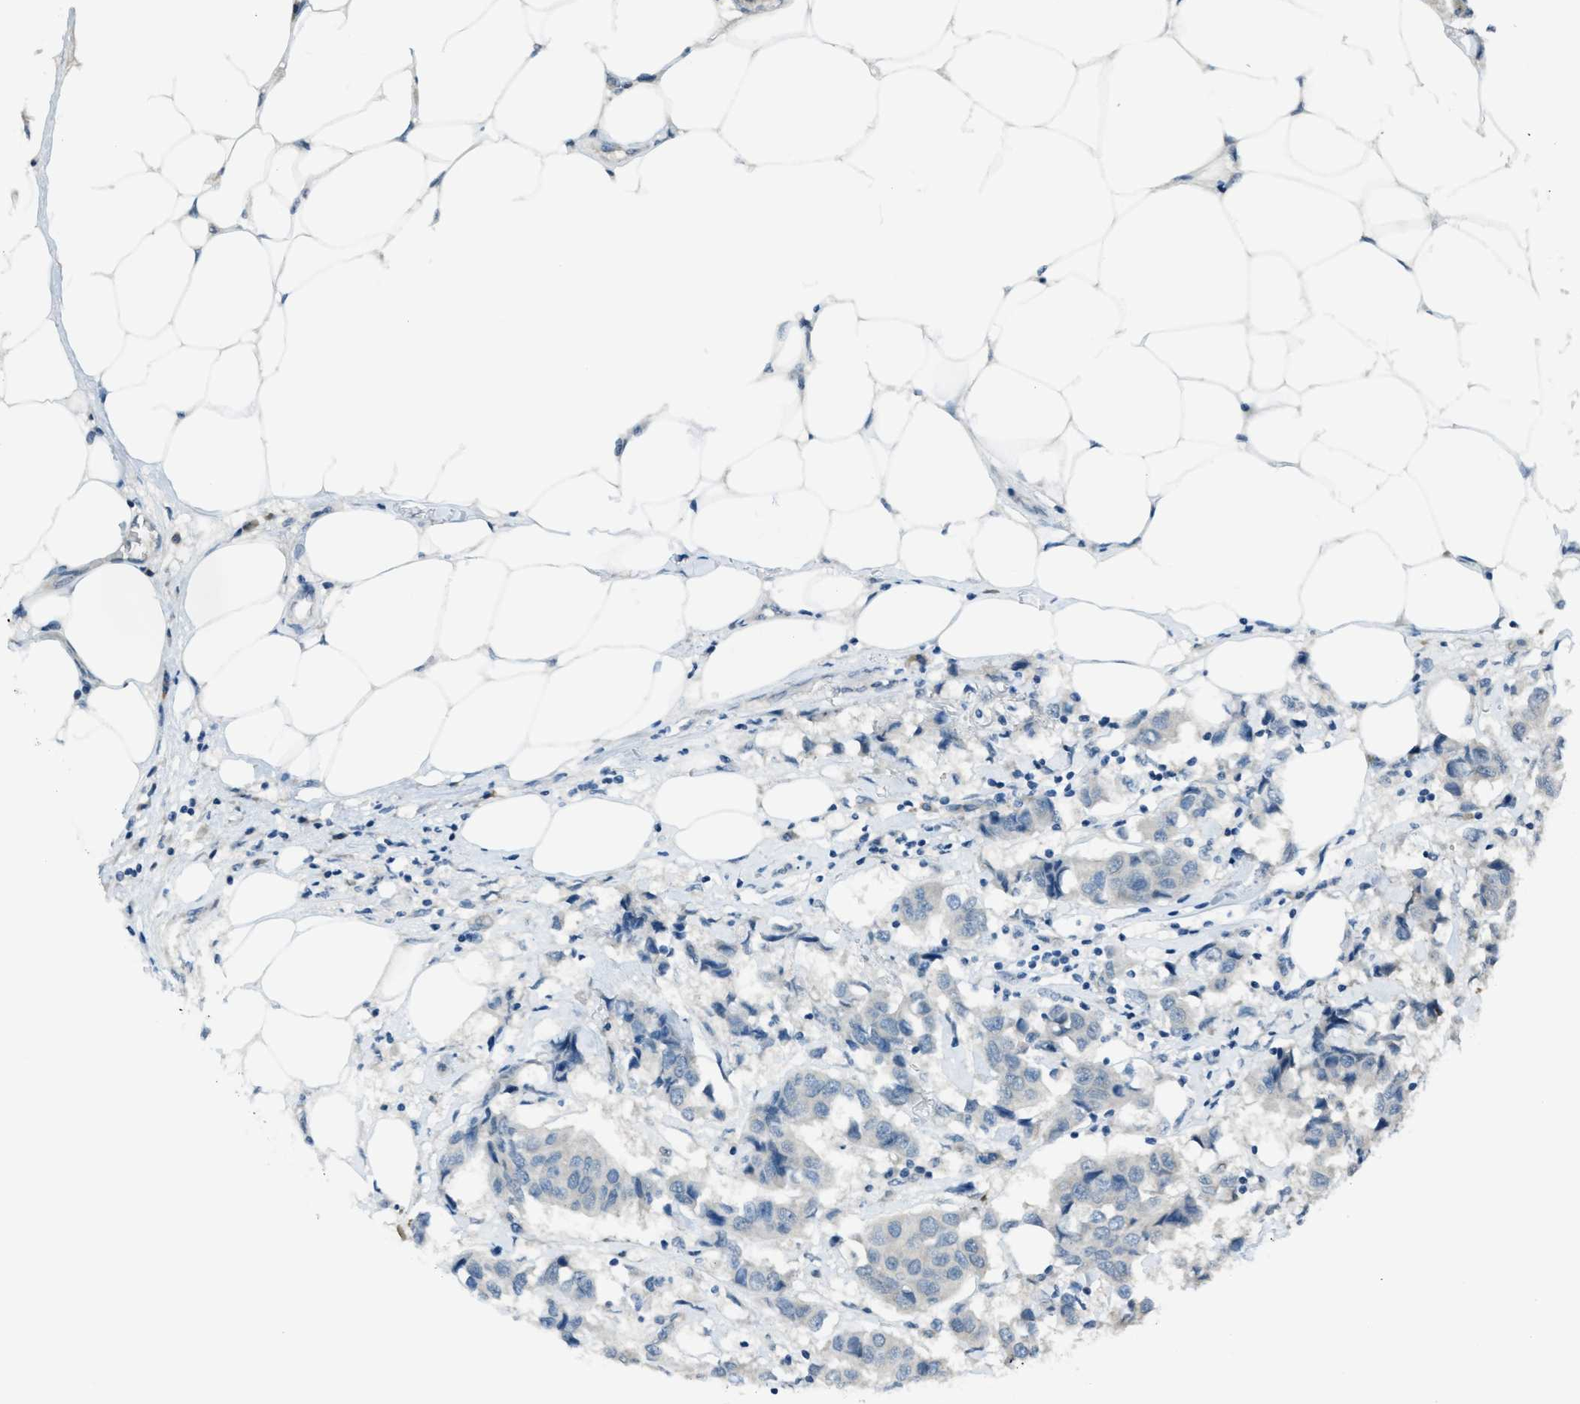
{"staining": {"intensity": "weak", "quantity": "25%-75%", "location": "cytoplasmic/membranous"}, "tissue": "breast cancer", "cell_type": "Tumor cells", "image_type": "cancer", "snomed": [{"axis": "morphology", "description": "Duct carcinoma"}, {"axis": "topography", "description": "Breast"}], "caption": "Infiltrating ductal carcinoma (breast) was stained to show a protein in brown. There is low levels of weak cytoplasmic/membranous expression in about 25%-75% of tumor cells. (DAB (3,3'-diaminobenzidine) IHC with brightfield microscopy, high magnification).", "gene": "ASAP2", "patient": {"sex": "female", "age": 80}}